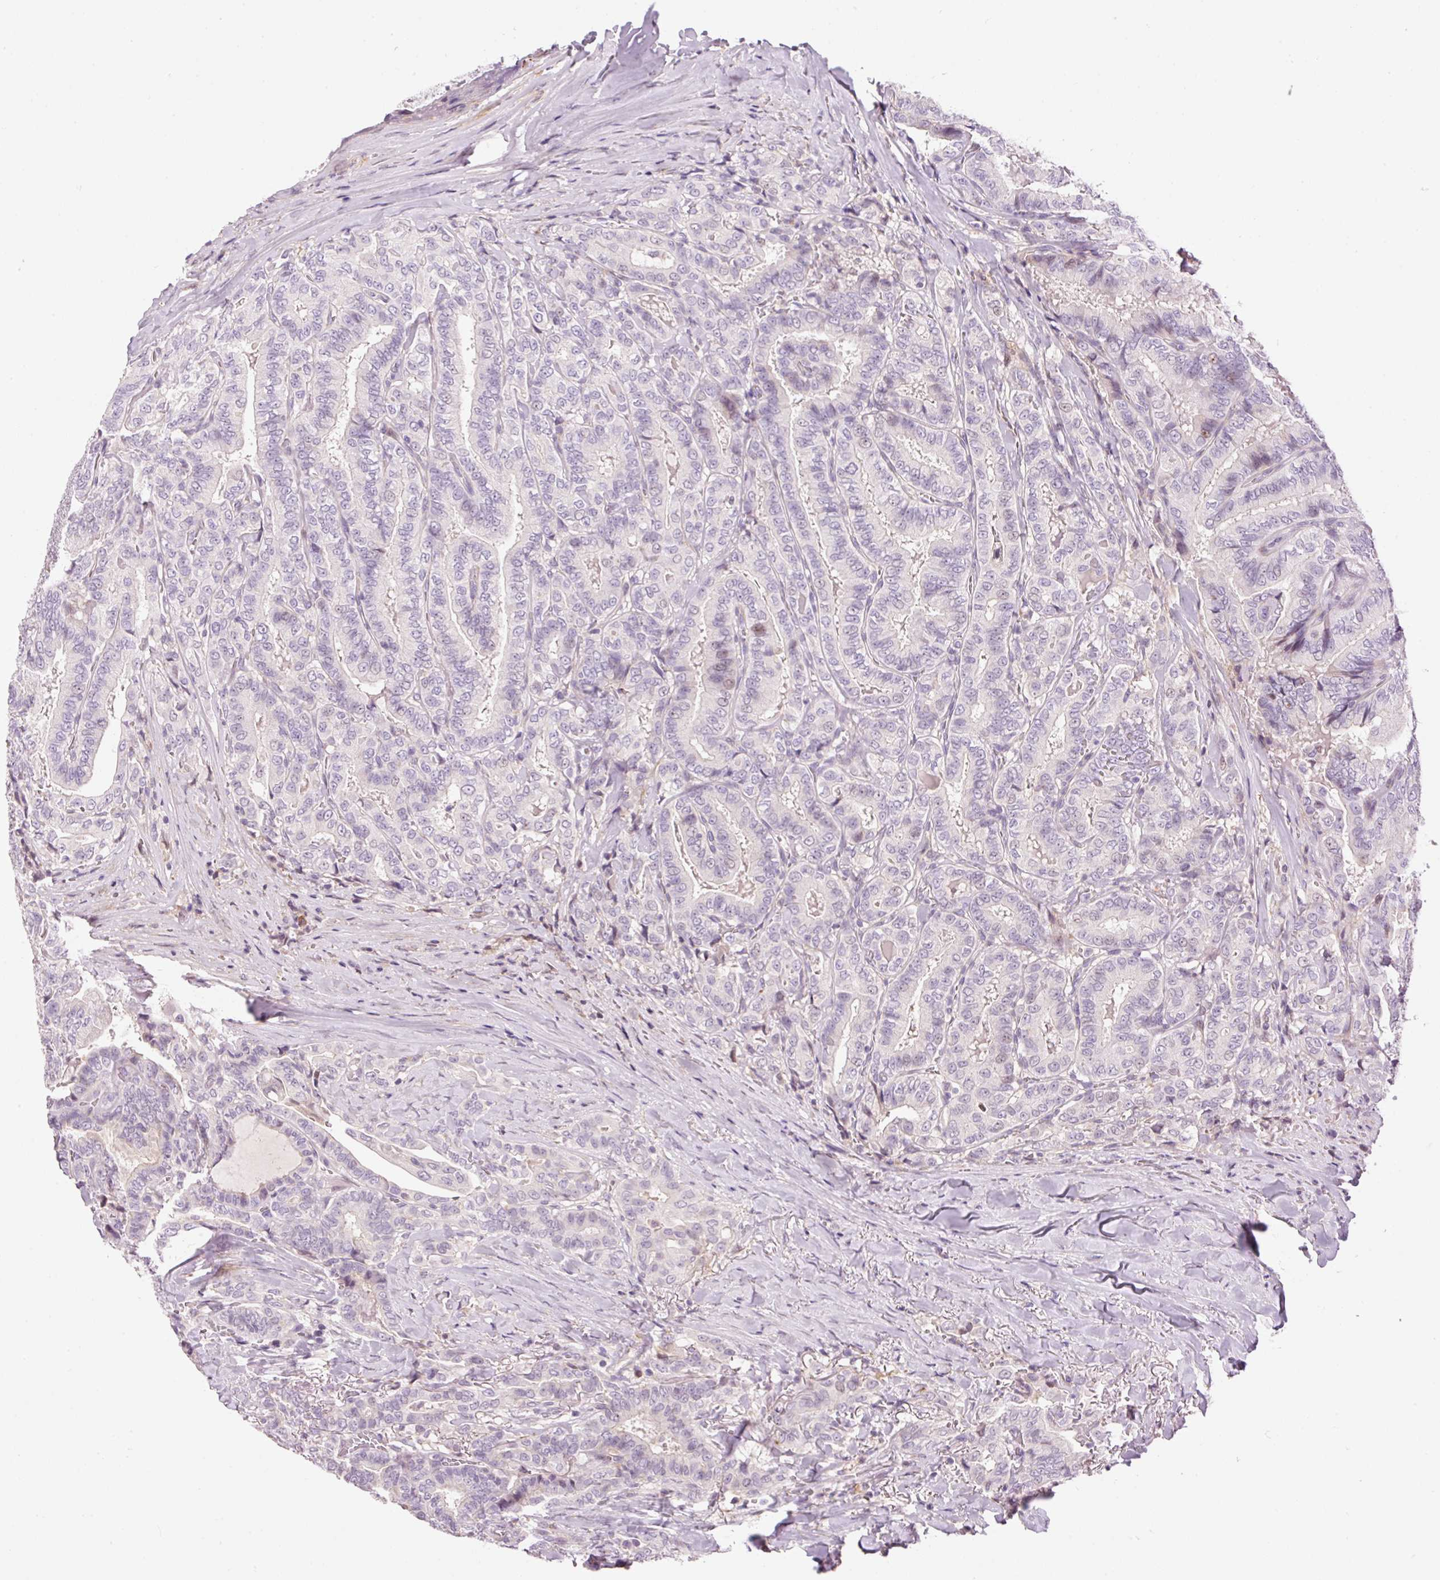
{"staining": {"intensity": "negative", "quantity": "none", "location": "none"}, "tissue": "thyroid cancer", "cell_type": "Tumor cells", "image_type": "cancer", "snomed": [{"axis": "morphology", "description": "Papillary adenocarcinoma, NOS"}, {"axis": "topography", "description": "Thyroid gland"}], "caption": "Tumor cells are negative for brown protein staining in papillary adenocarcinoma (thyroid).", "gene": "HNF1A", "patient": {"sex": "male", "age": 61}}